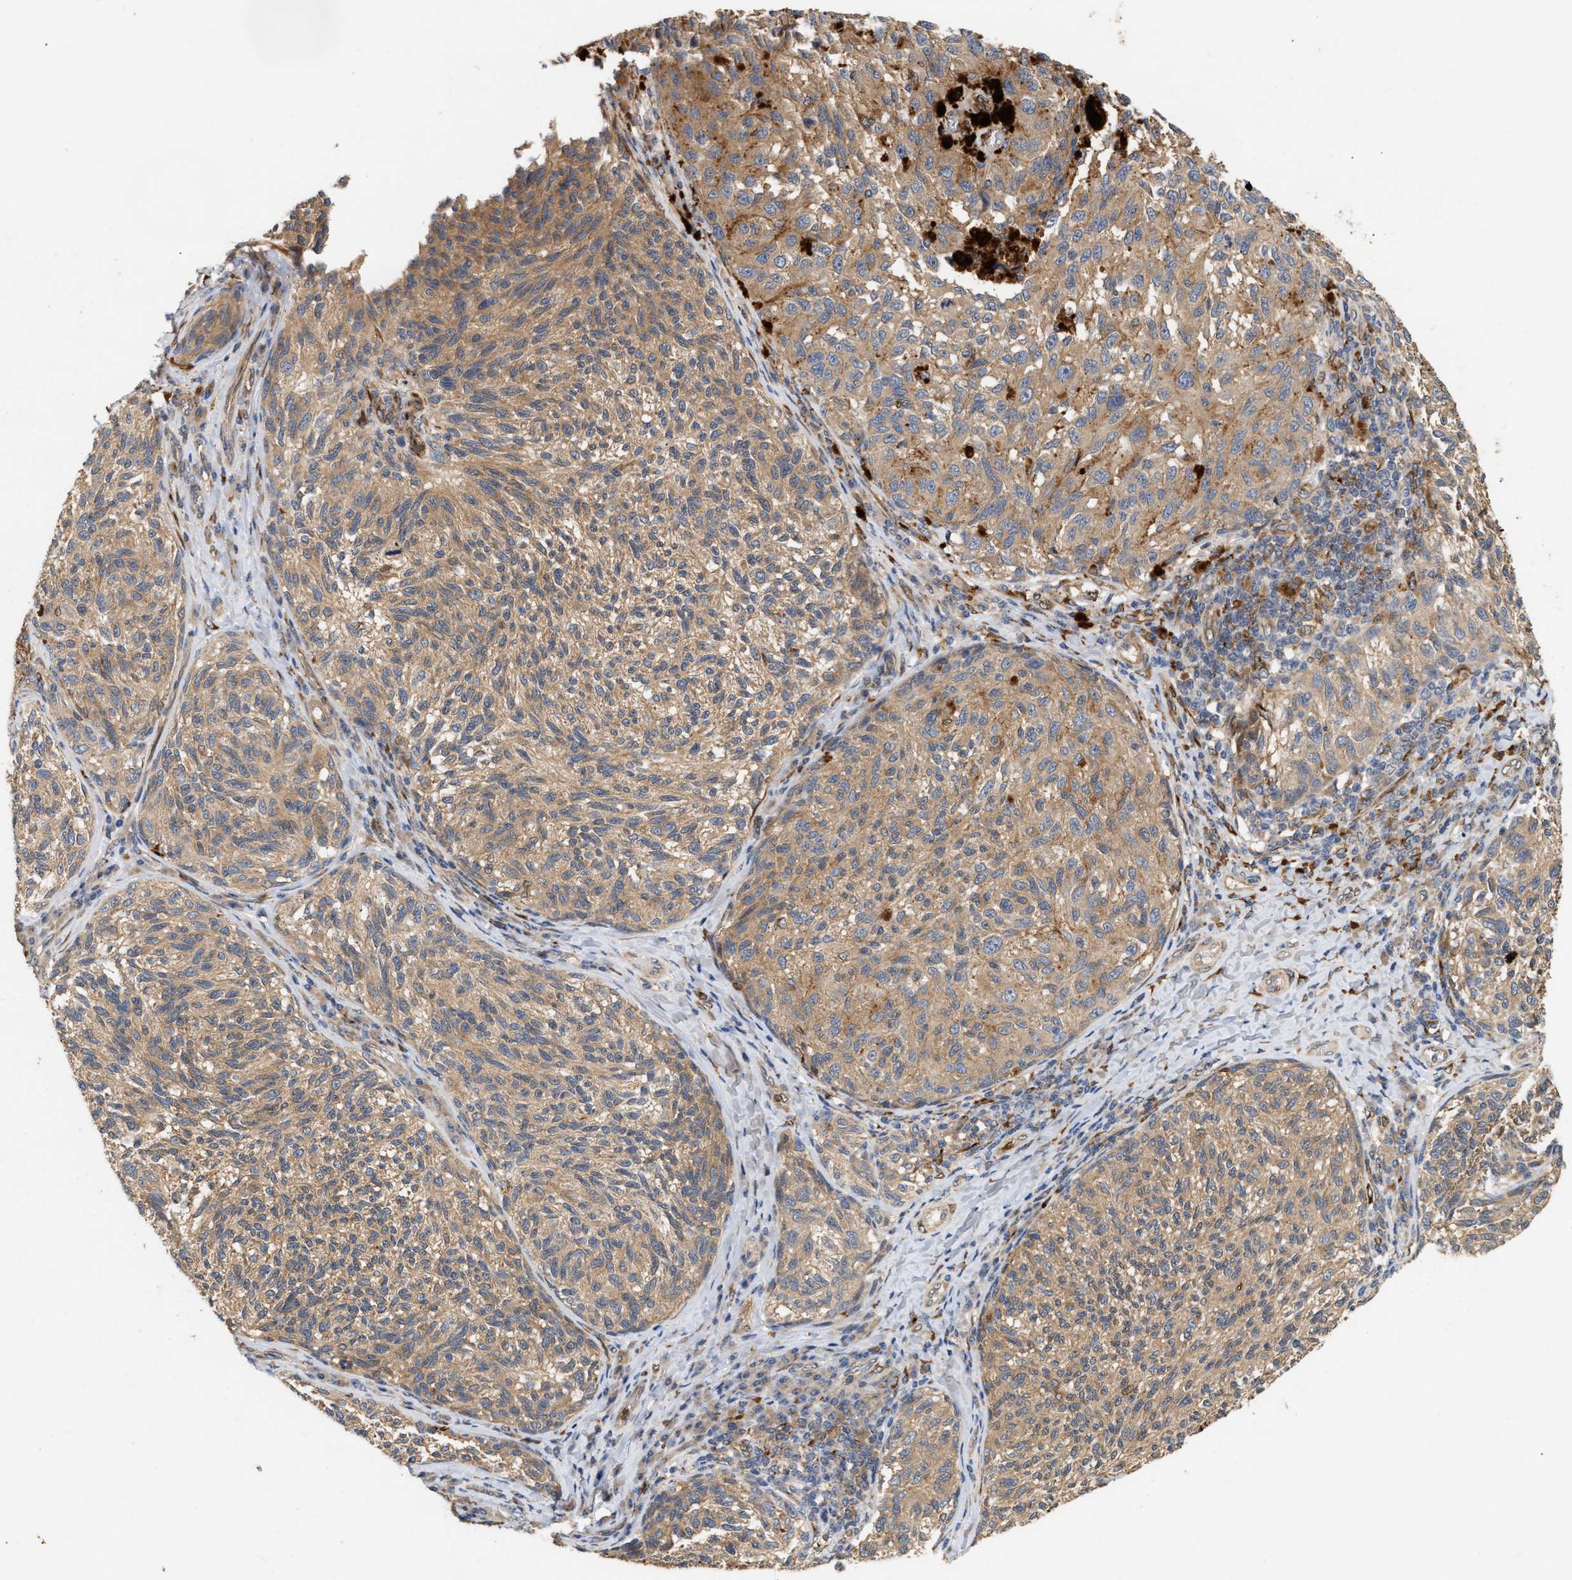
{"staining": {"intensity": "moderate", "quantity": ">75%", "location": "cytoplasmic/membranous"}, "tissue": "melanoma", "cell_type": "Tumor cells", "image_type": "cancer", "snomed": [{"axis": "morphology", "description": "Malignant melanoma, NOS"}, {"axis": "topography", "description": "Skin"}], "caption": "High-magnification brightfield microscopy of malignant melanoma stained with DAB (brown) and counterstained with hematoxylin (blue). tumor cells exhibit moderate cytoplasmic/membranous expression is present in about>75% of cells.", "gene": "PLCD1", "patient": {"sex": "female", "age": 73}}